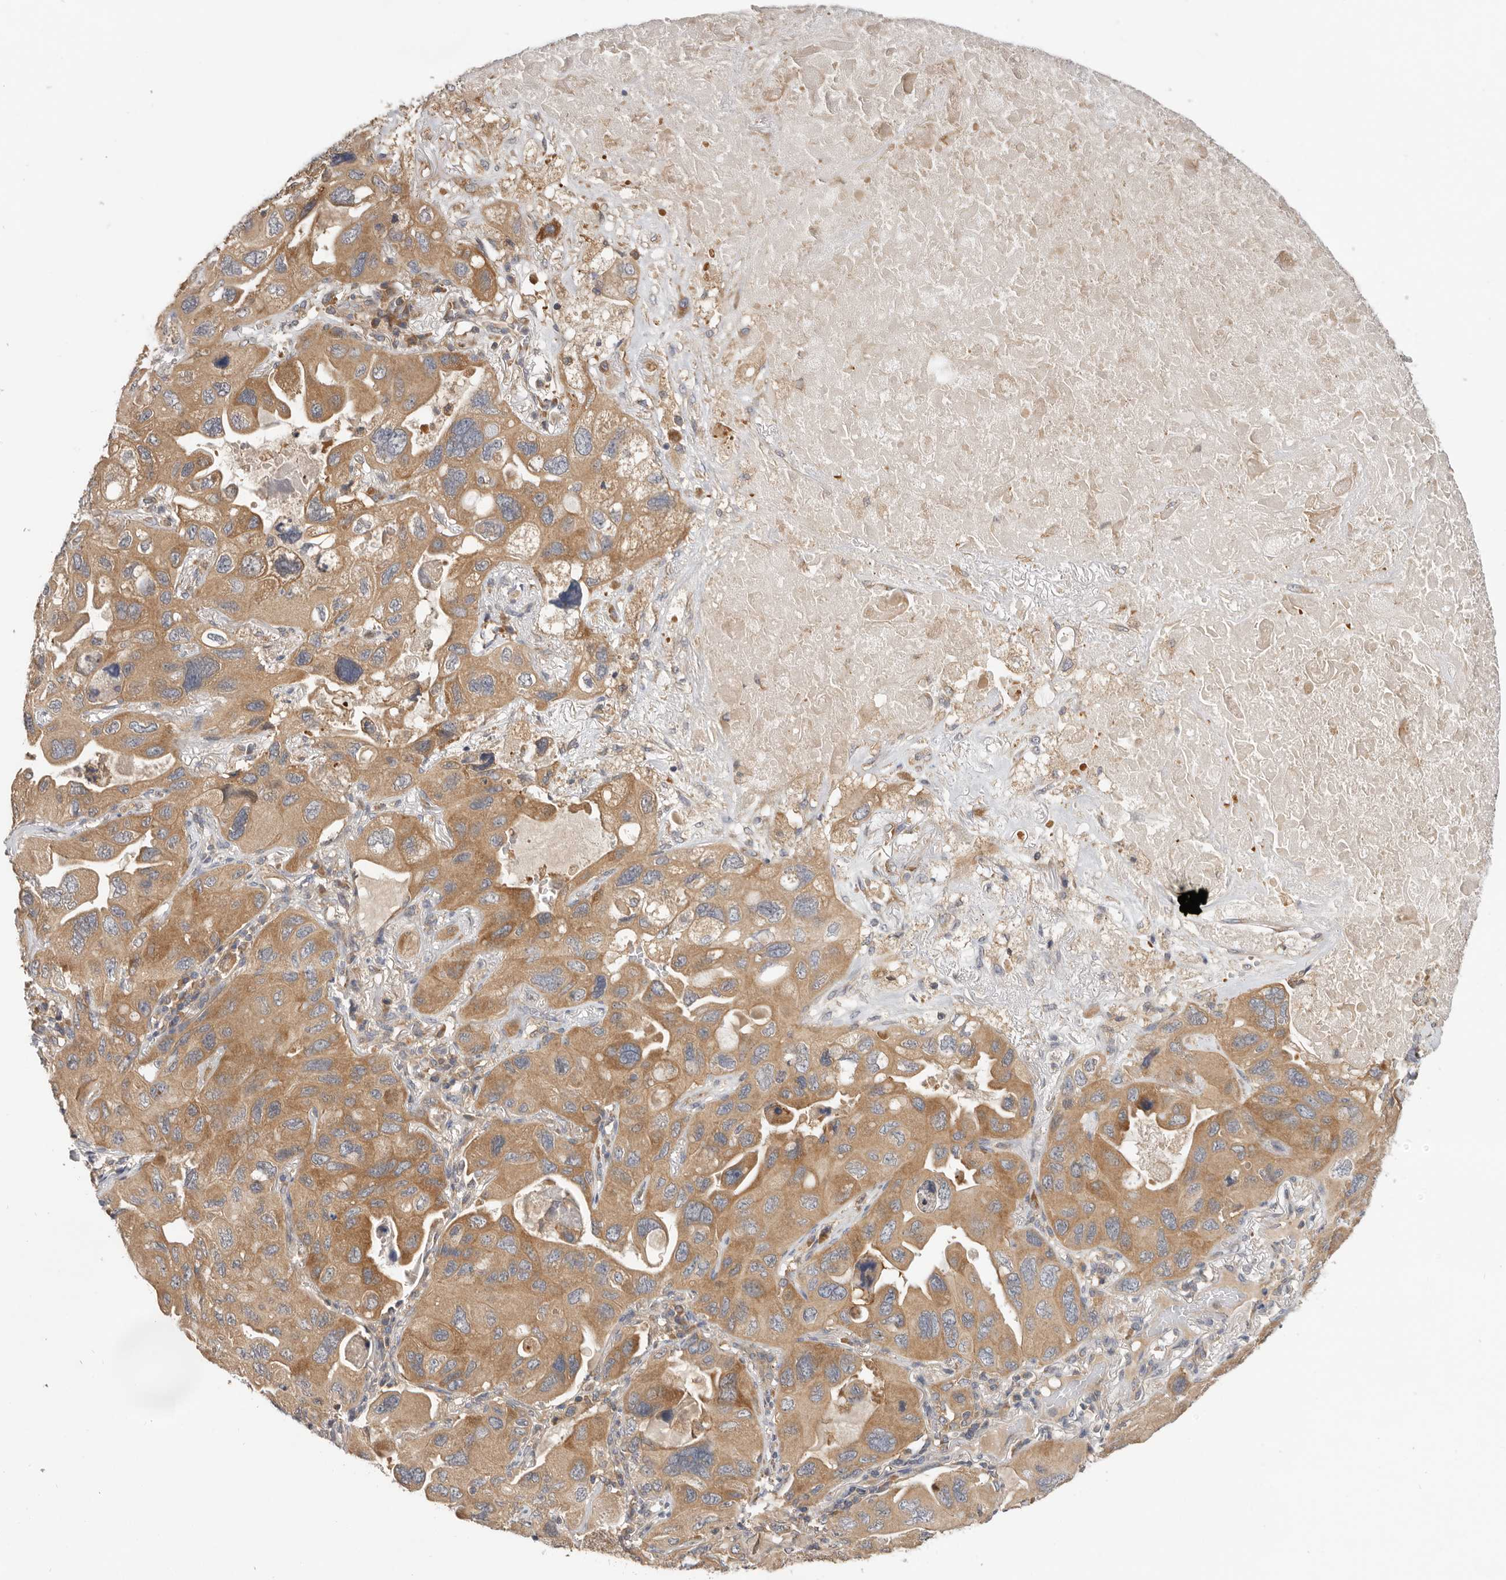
{"staining": {"intensity": "moderate", "quantity": ">75%", "location": "cytoplasmic/membranous"}, "tissue": "lung cancer", "cell_type": "Tumor cells", "image_type": "cancer", "snomed": [{"axis": "morphology", "description": "Squamous cell carcinoma, NOS"}, {"axis": "topography", "description": "Lung"}], "caption": "There is medium levels of moderate cytoplasmic/membranous expression in tumor cells of lung squamous cell carcinoma, as demonstrated by immunohistochemical staining (brown color).", "gene": "PPP1R42", "patient": {"sex": "female", "age": 73}}